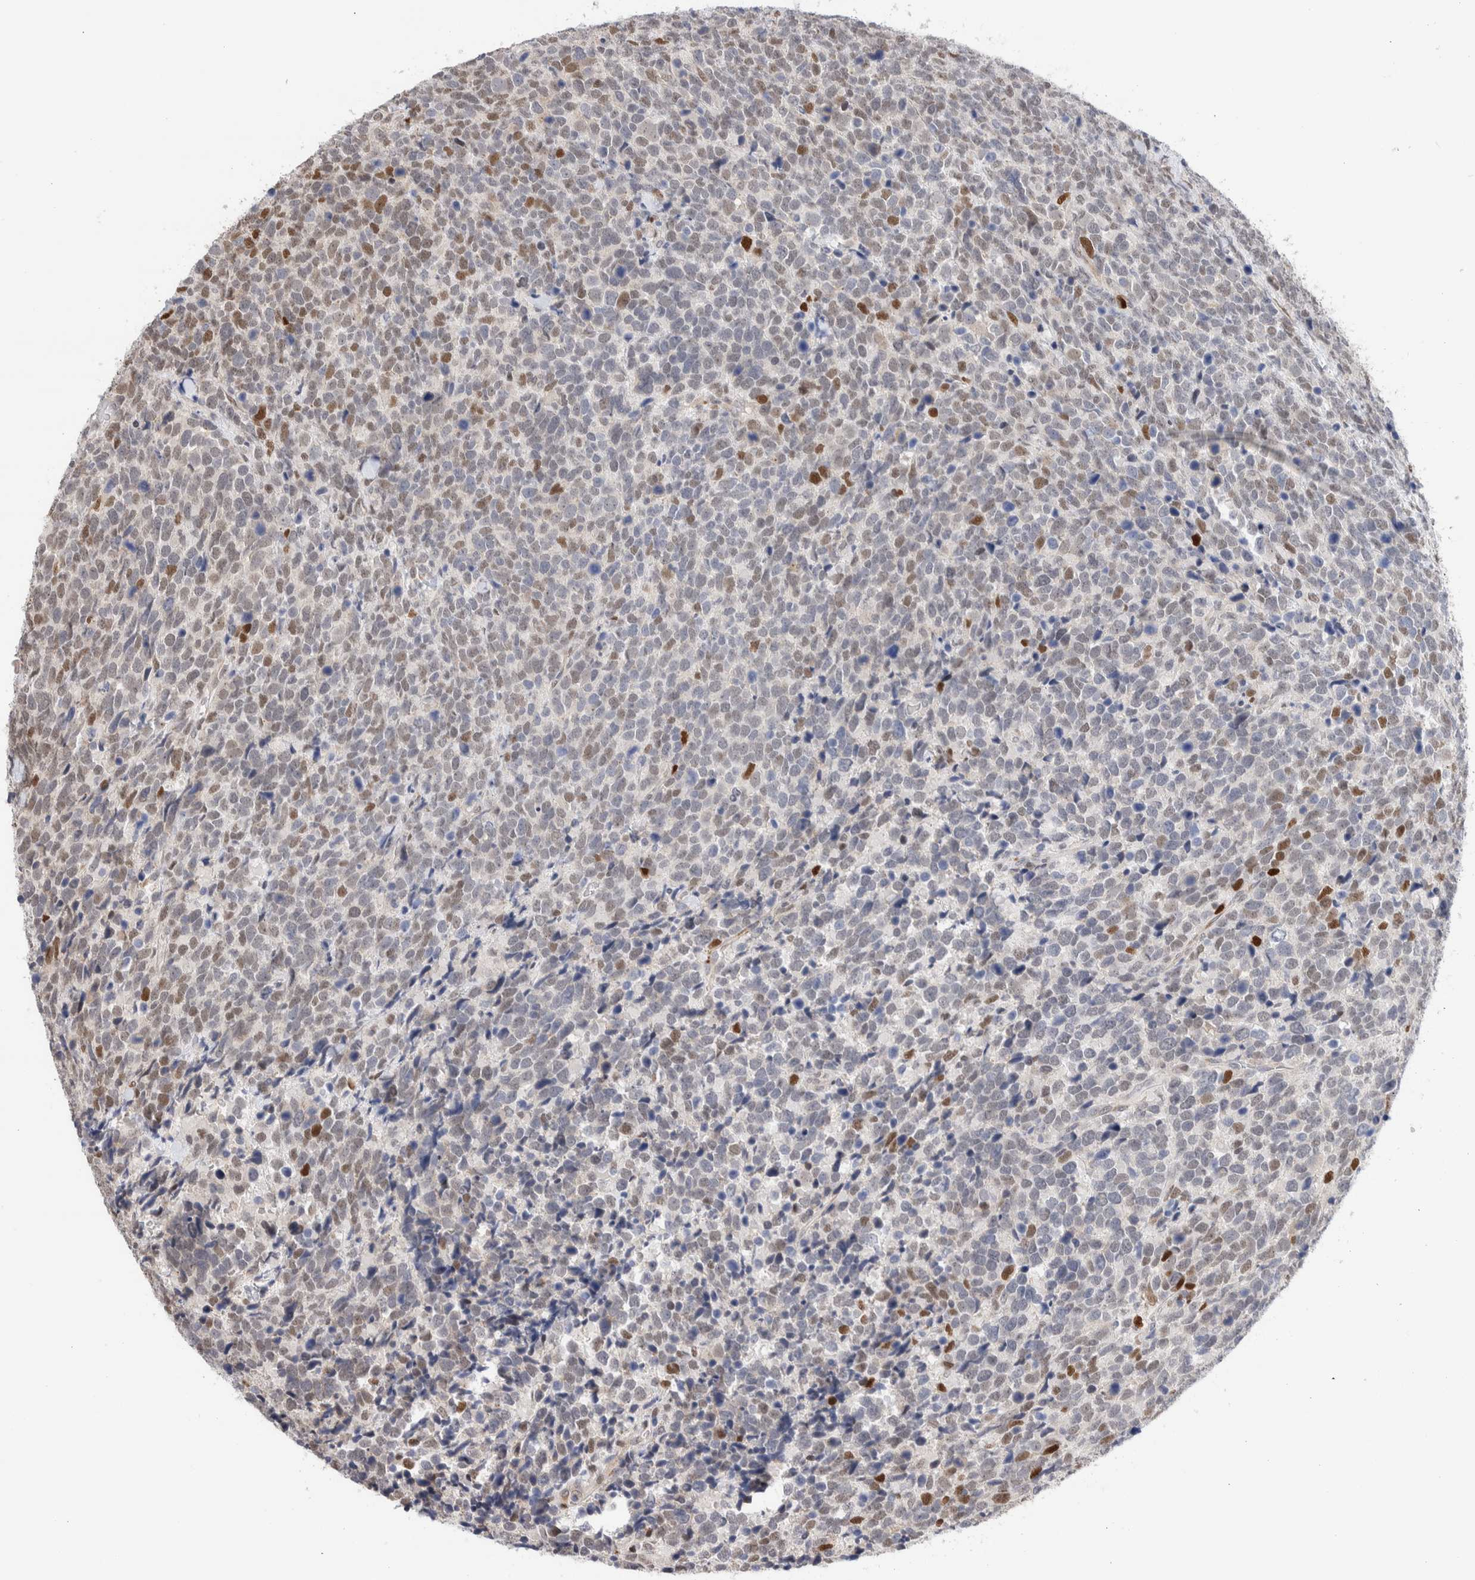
{"staining": {"intensity": "moderate", "quantity": "<25%", "location": "nuclear"}, "tissue": "urothelial cancer", "cell_type": "Tumor cells", "image_type": "cancer", "snomed": [{"axis": "morphology", "description": "Urothelial carcinoma, High grade"}, {"axis": "topography", "description": "Urinary bladder"}], "caption": "Protein analysis of high-grade urothelial carcinoma tissue demonstrates moderate nuclear expression in about <25% of tumor cells.", "gene": "NSMAF", "patient": {"sex": "female", "age": 82}}